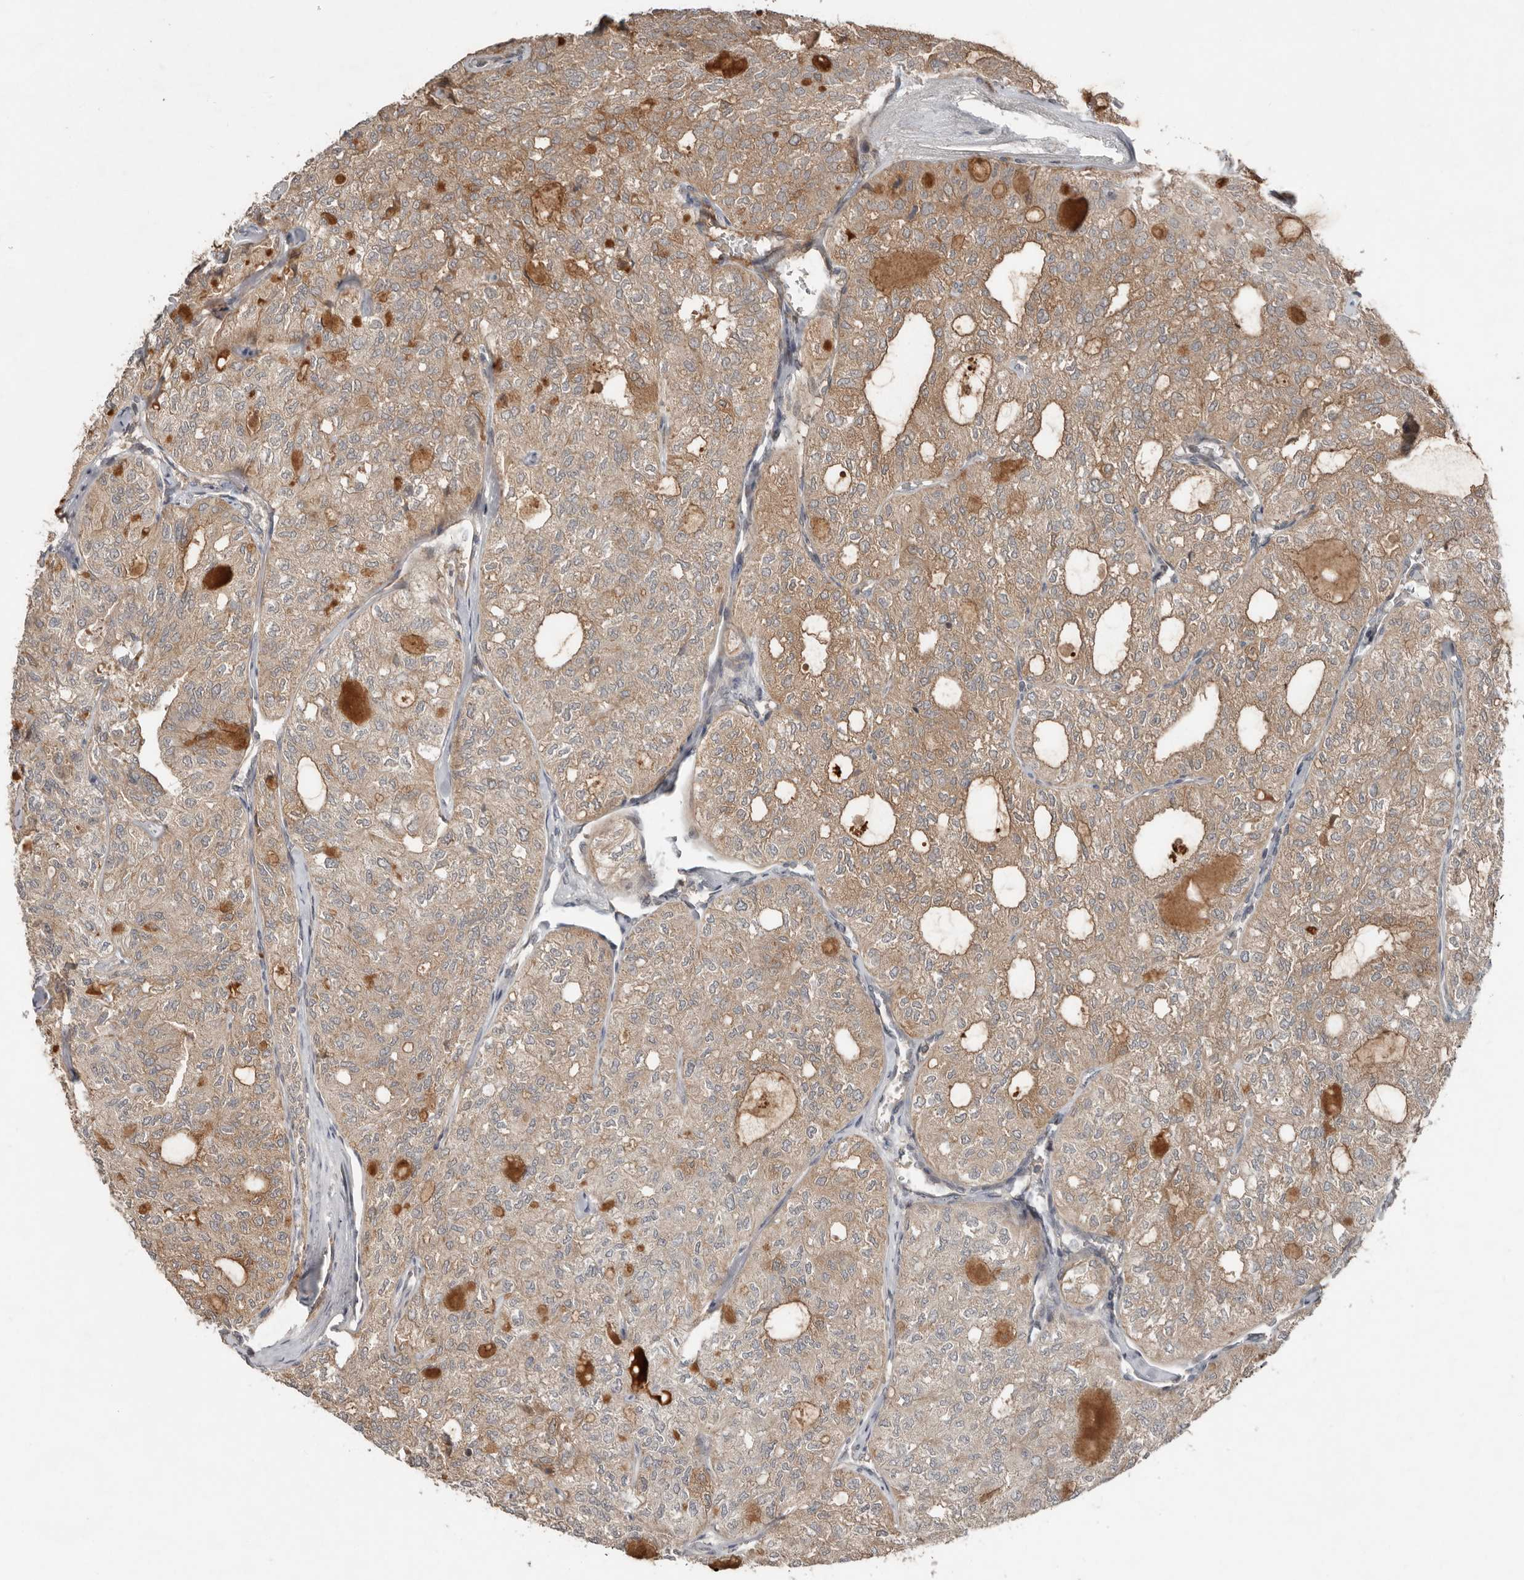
{"staining": {"intensity": "moderate", "quantity": "25%-75%", "location": "cytoplasmic/membranous"}, "tissue": "thyroid cancer", "cell_type": "Tumor cells", "image_type": "cancer", "snomed": [{"axis": "morphology", "description": "Follicular adenoma carcinoma, NOS"}, {"axis": "topography", "description": "Thyroid gland"}], "caption": "Protein analysis of thyroid cancer (follicular adenoma carcinoma) tissue displays moderate cytoplasmic/membranous positivity in approximately 25%-75% of tumor cells.", "gene": "SLC6A7", "patient": {"sex": "male", "age": 75}}